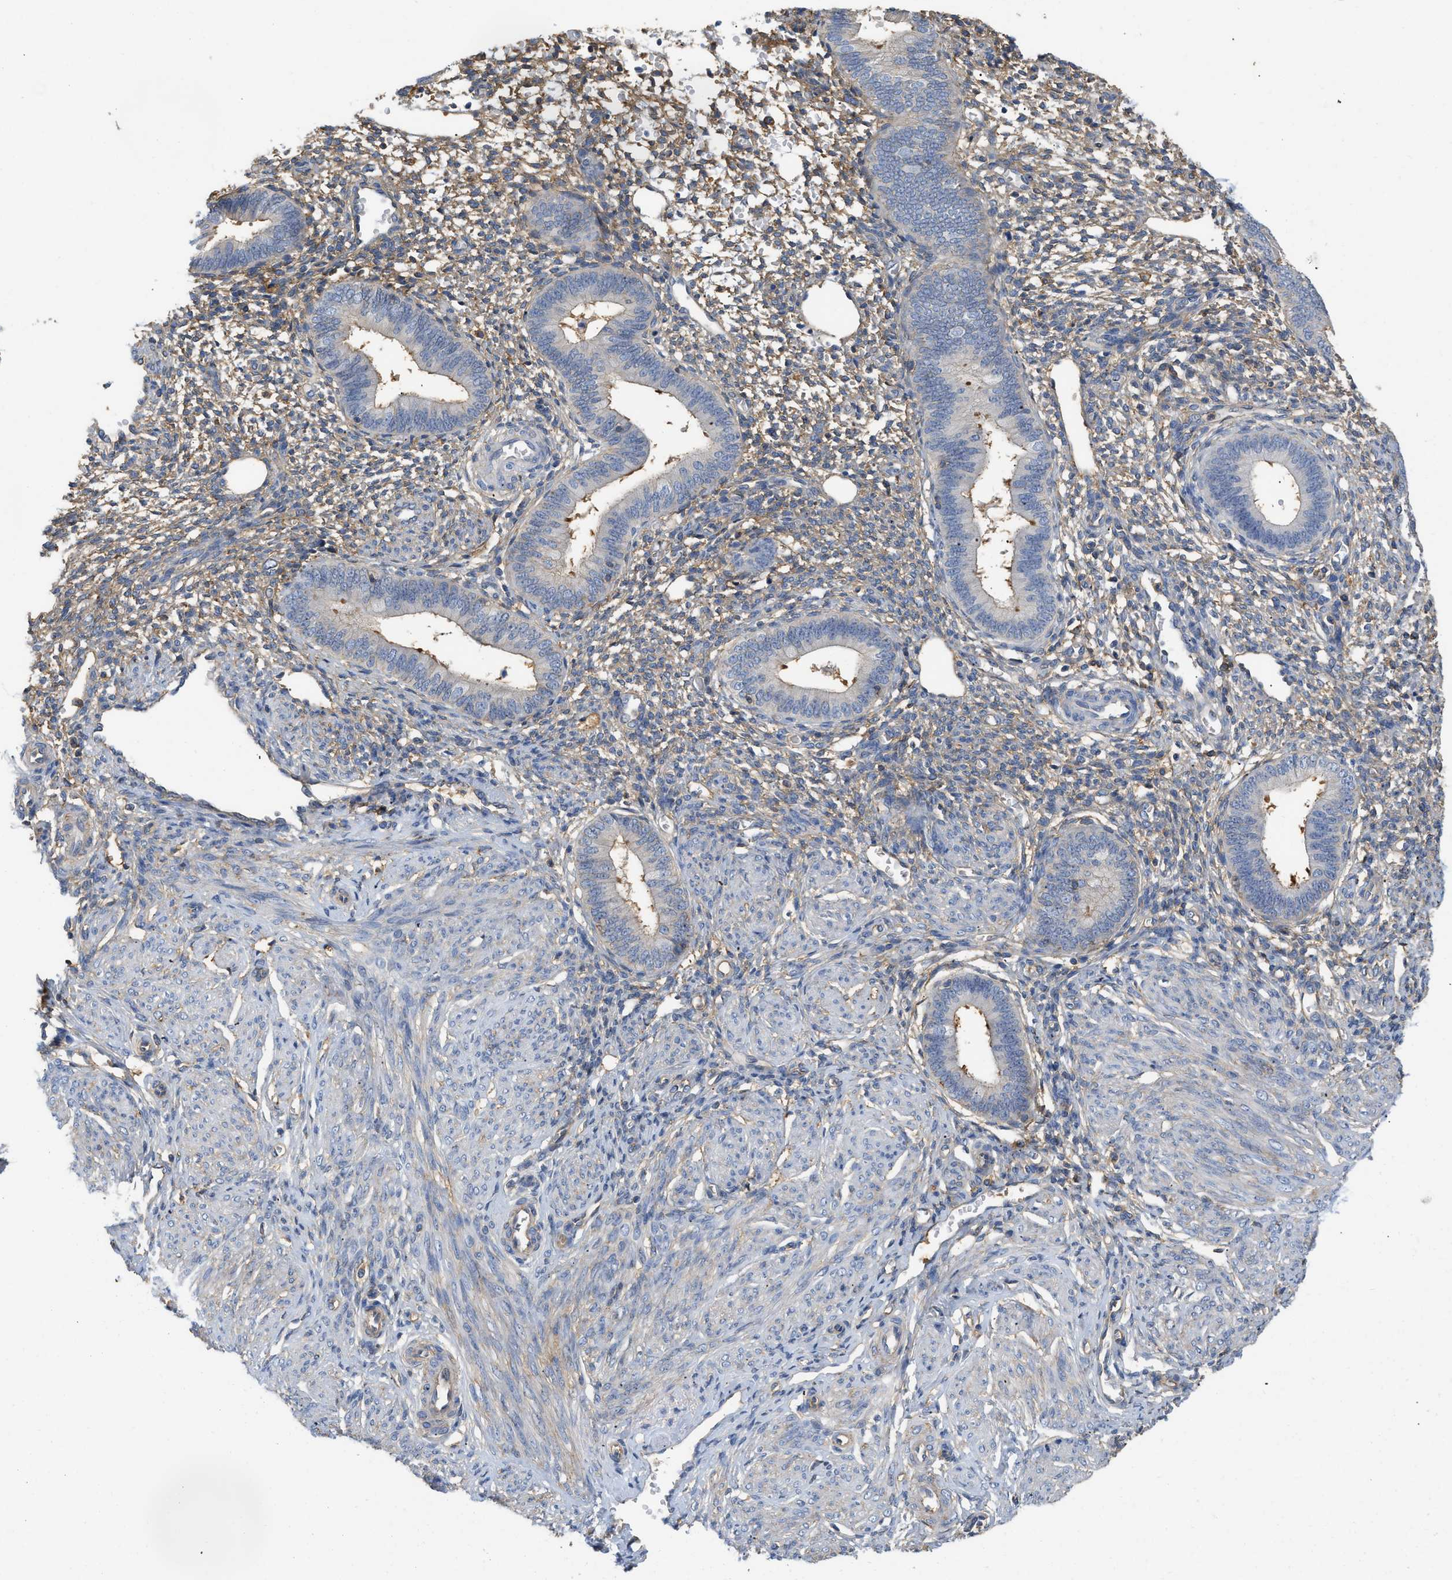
{"staining": {"intensity": "weak", "quantity": ">75%", "location": "cytoplasmic/membranous"}, "tissue": "endometrium", "cell_type": "Cells in endometrial stroma", "image_type": "normal", "snomed": [{"axis": "morphology", "description": "Normal tissue, NOS"}, {"axis": "topography", "description": "Endometrium"}], "caption": "This histopathology image displays immunohistochemistry (IHC) staining of benign endometrium, with low weak cytoplasmic/membranous positivity in about >75% of cells in endometrial stroma.", "gene": "GNB4", "patient": {"sex": "female", "age": 46}}